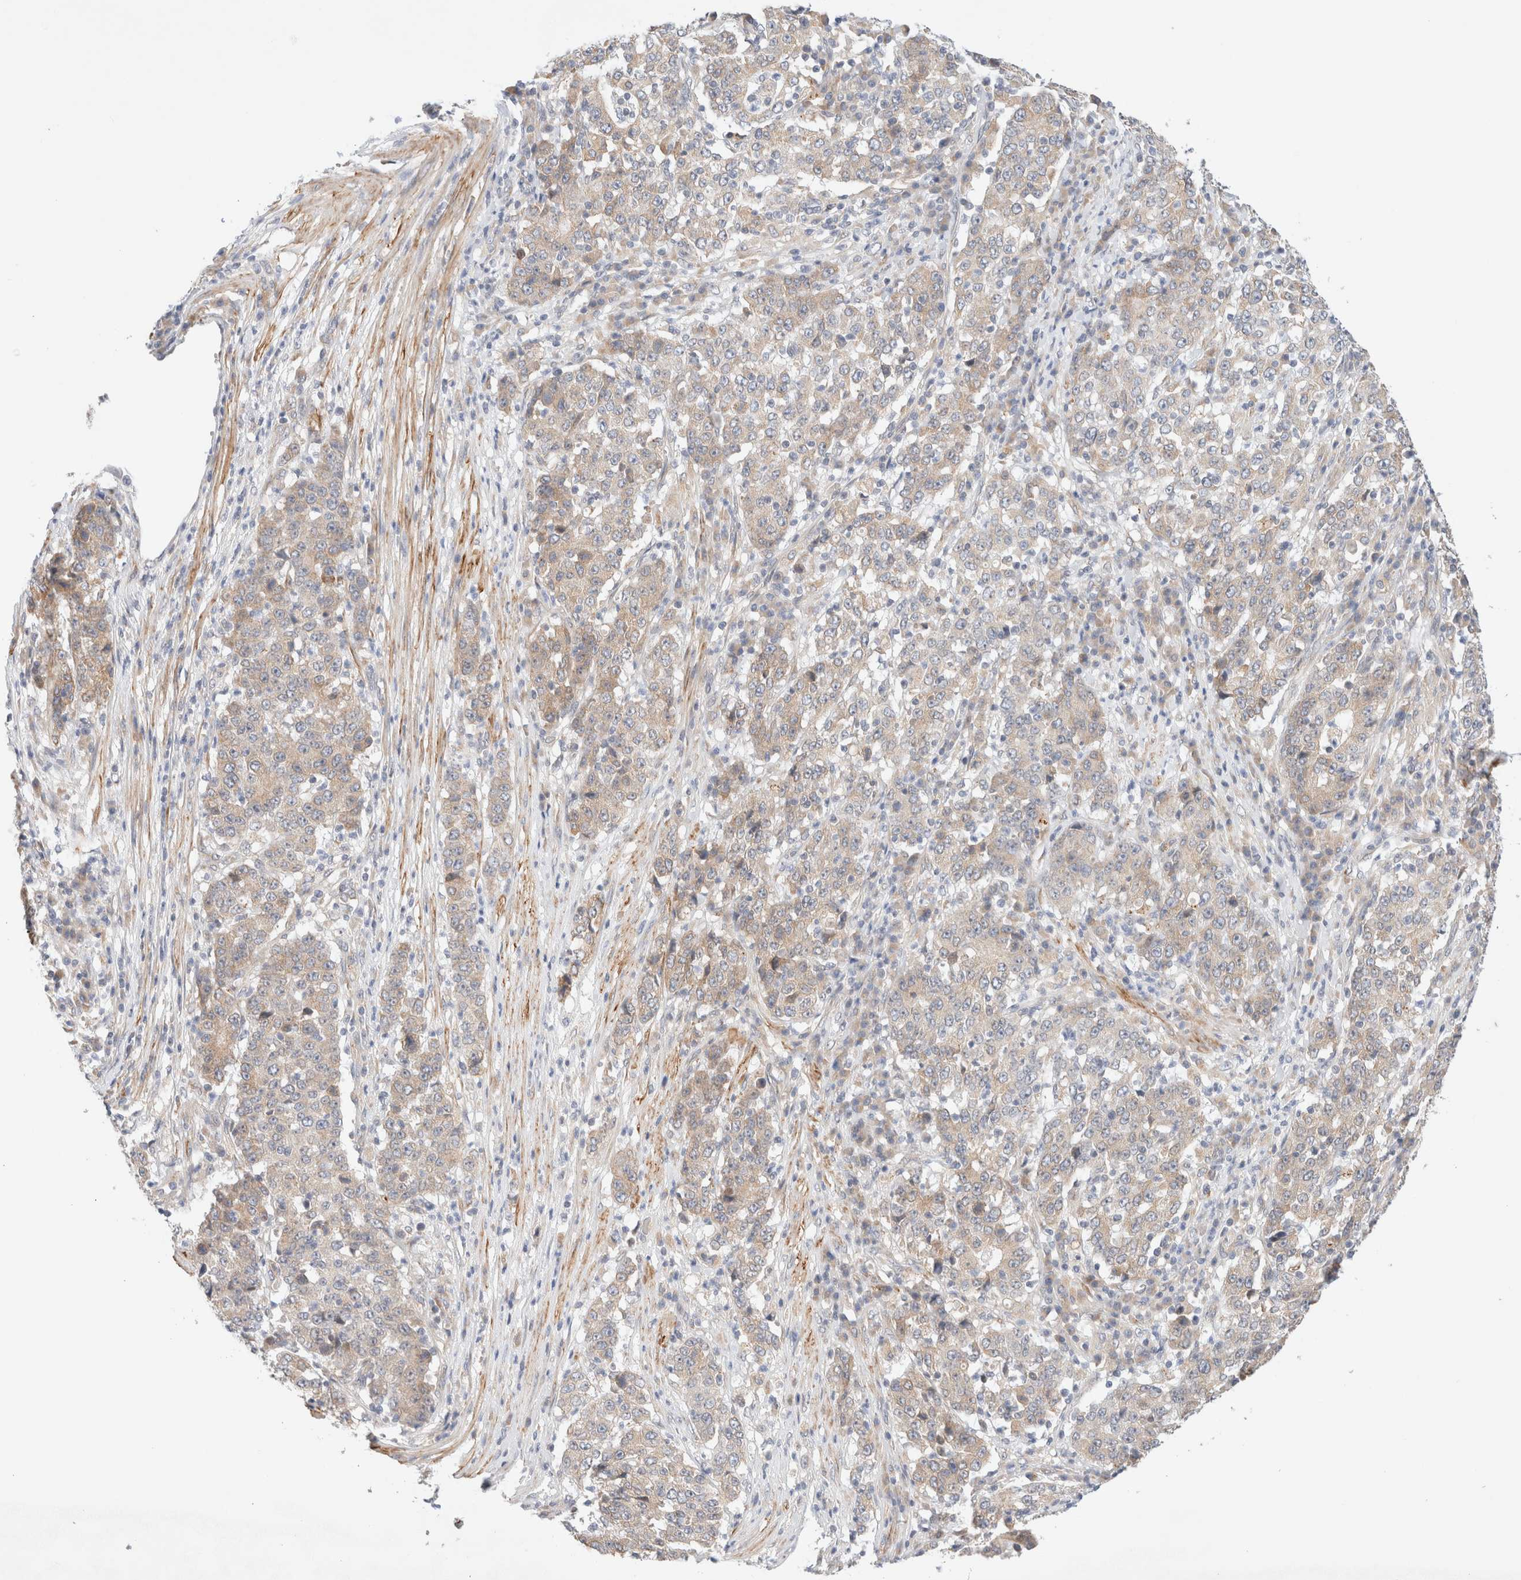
{"staining": {"intensity": "weak", "quantity": ">75%", "location": "cytoplasmic/membranous"}, "tissue": "stomach cancer", "cell_type": "Tumor cells", "image_type": "cancer", "snomed": [{"axis": "morphology", "description": "Adenocarcinoma, NOS"}, {"axis": "topography", "description": "Stomach"}], "caption": "The photomicrograph reveals immunohistochemical staining of adenocarcinoma (stomach). There is weak cytoplasmic/membranous expression is appreciated in approximately >75% of tumor cells.", "gene": "RRP15", "patient": {"sex": "male", "age": 59}}